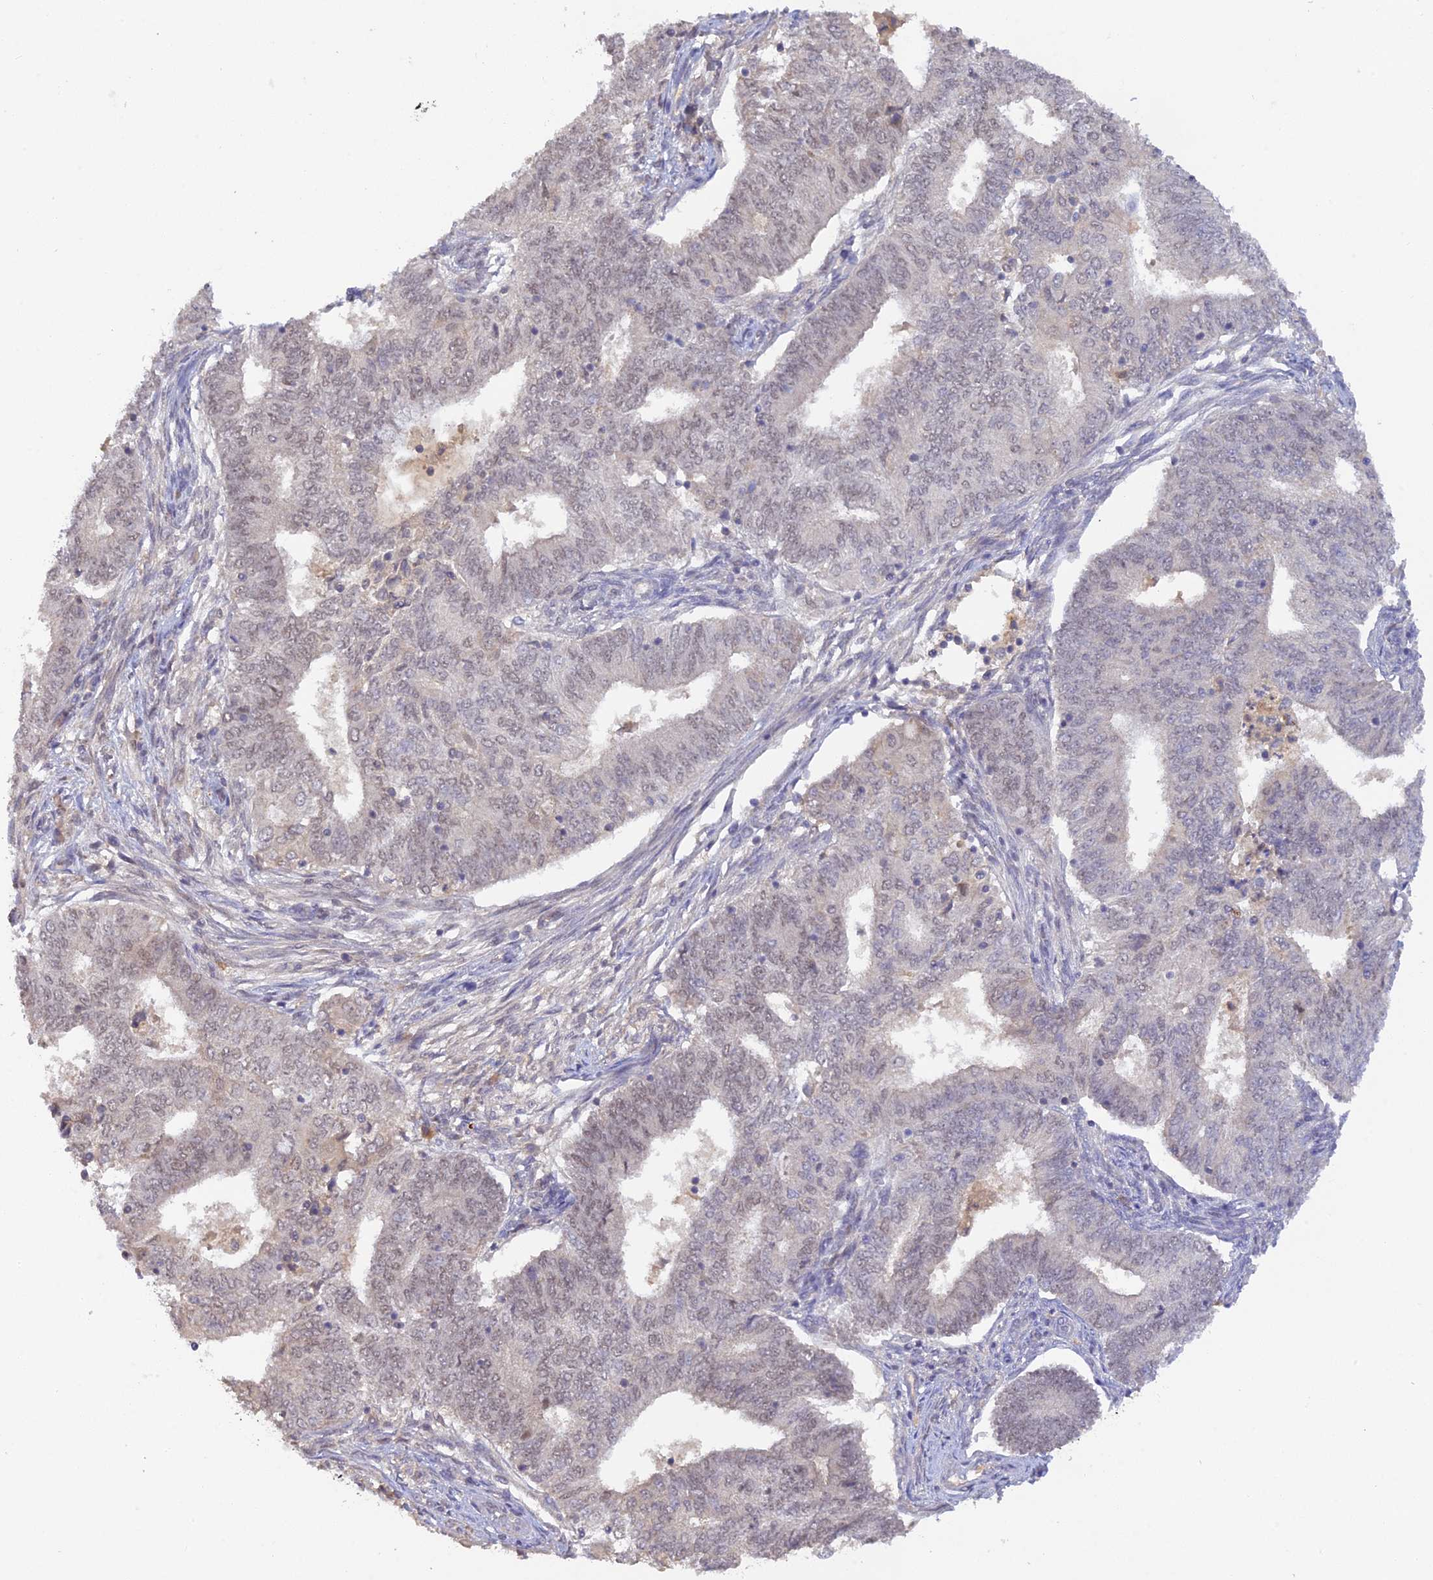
{"staining": {"intensity": "negative", "quantity": "none", "location": "none"}, "tissue": "endometrial cancer", "cell_type": "Tumor cells", "image_type": "cancer", "snomed": [{"axis": "morphology", "description": "Adenocarcinoma, NOS"}, {"axis": "topography", "description": "Endometrium"}], "caption": "Immunohistochemical staining of endometrial adenocarcinoma exhibits no significant staining in tumor cells. (Stains: DAB IHC with hematoxylin counter stain, Microscopy: brightfield microscopy at high magnification).", "gene": "ZNF436", "patient": {"sex": "female", "age": 62}}